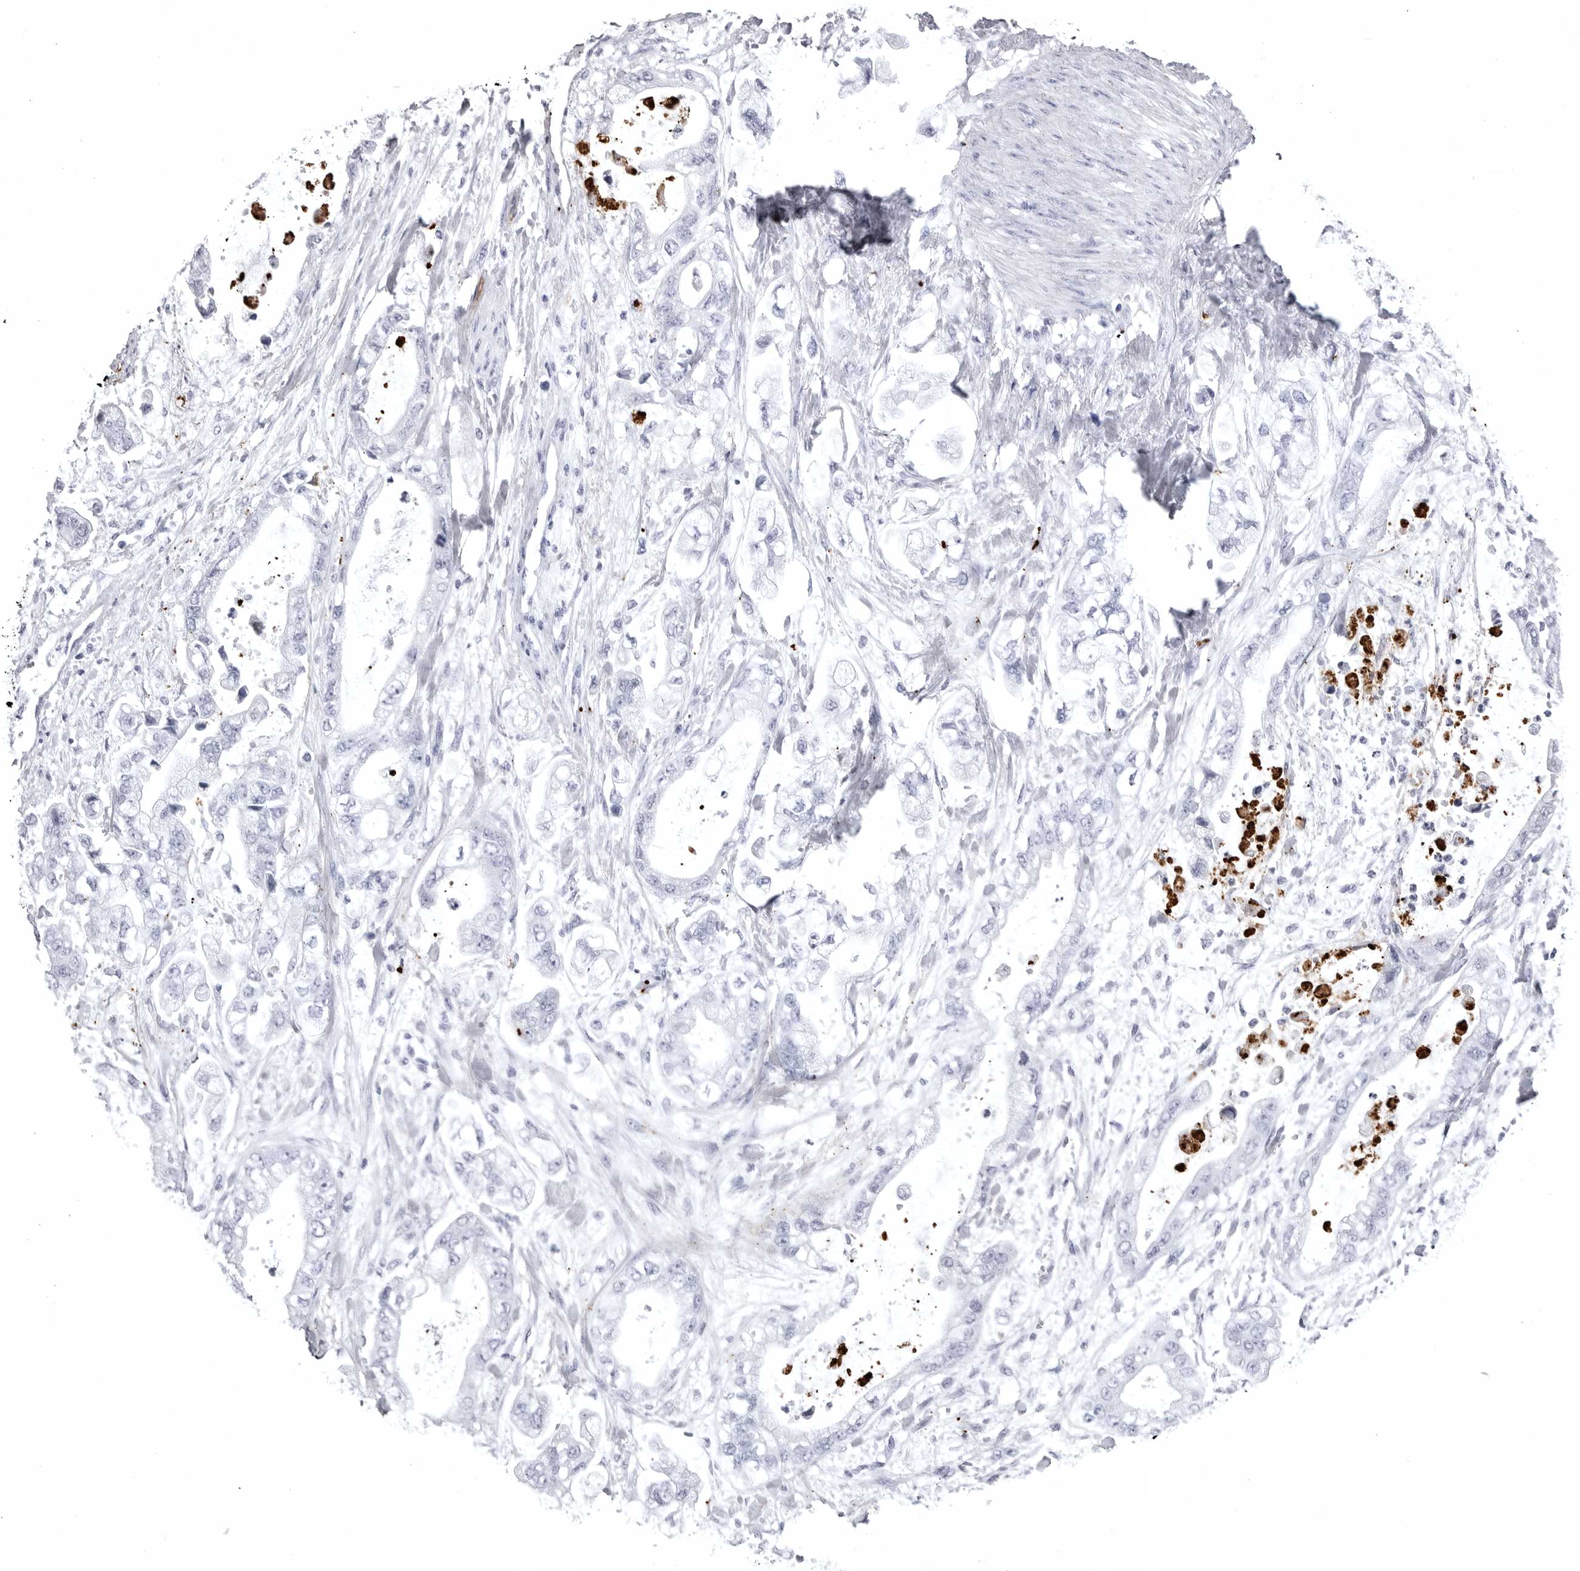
{"staining": {"intensity": "negative", "quantity": "none", "location": "none"}, "tissue": "stomach cancer", "cell_type": "Tumor cells", "image_type": "cancer", "snomed": [{"axis": "morphology", "description": "Normal tissue, NOS"}, {"axis": "morphology", "description": "Adenocarcinoma, NOS"}, {"axis": "topography", "description": "Stomach"}], "caption": "The micrograph exhibits no staining of tumor cells in adenocarcinoma (stomach). (DAB (3,3'-diaminobenzidine) immunohistochemistry, high magnification).", "gene": "COL26A1", "patient": {"sex": "male", "age": 62}}